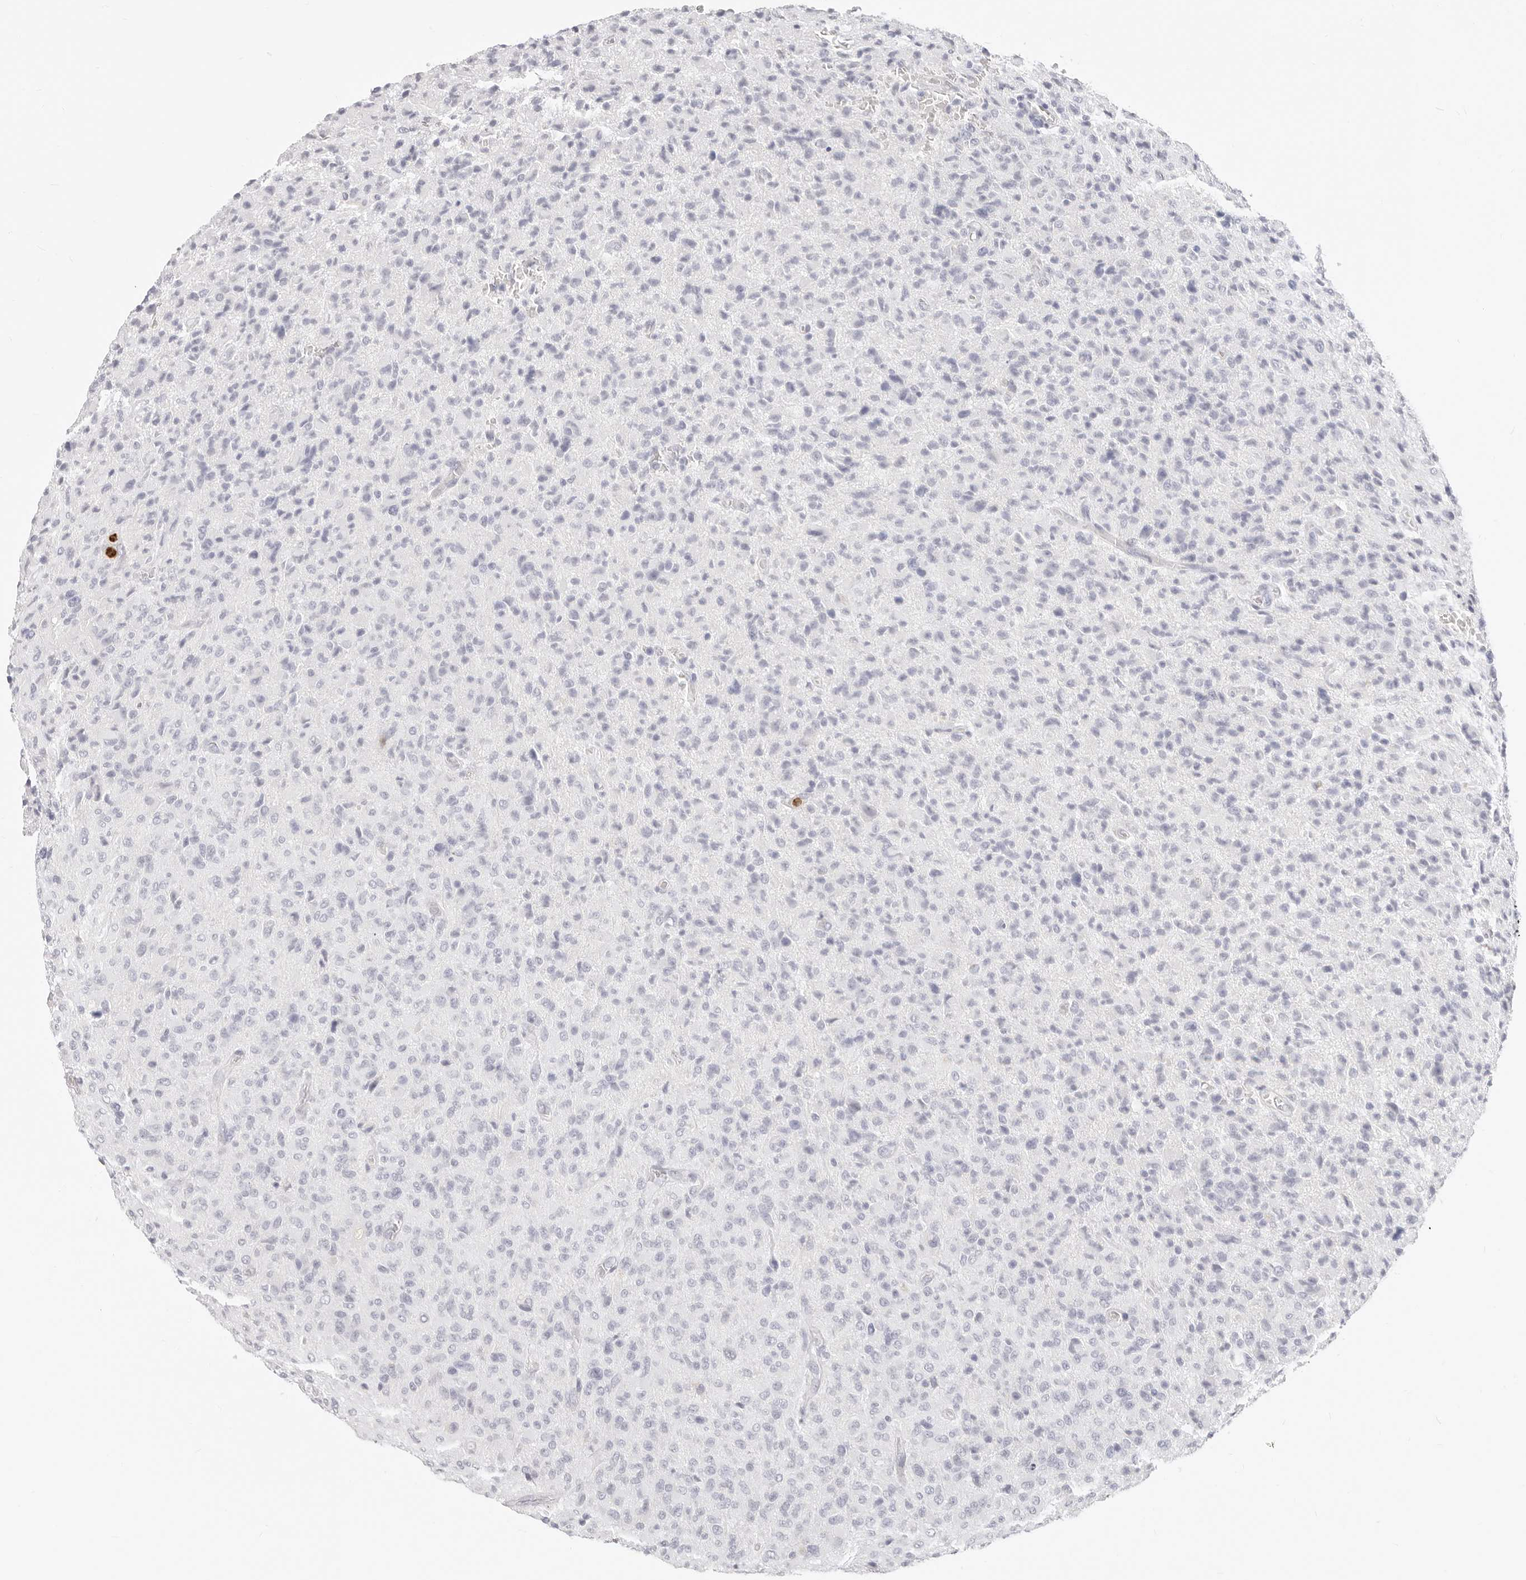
{"staining": {"intensity": "negative", "quantity": "none", "location": "none"}, "tissue": "glioma", "cell_type": "Tumor cells", "image_type": "cancer", "snomed": [{"axis": "morphology", "description": "Glioma, malignant, High grade"}, {"axis": "topography", "description": "Brain"}], "caption": "Glioma was stained to show a protein in brown. There is no significant staining in tumor cells.", "gene": "CAMP", "patient": {"sex": "female", "age": 57}}